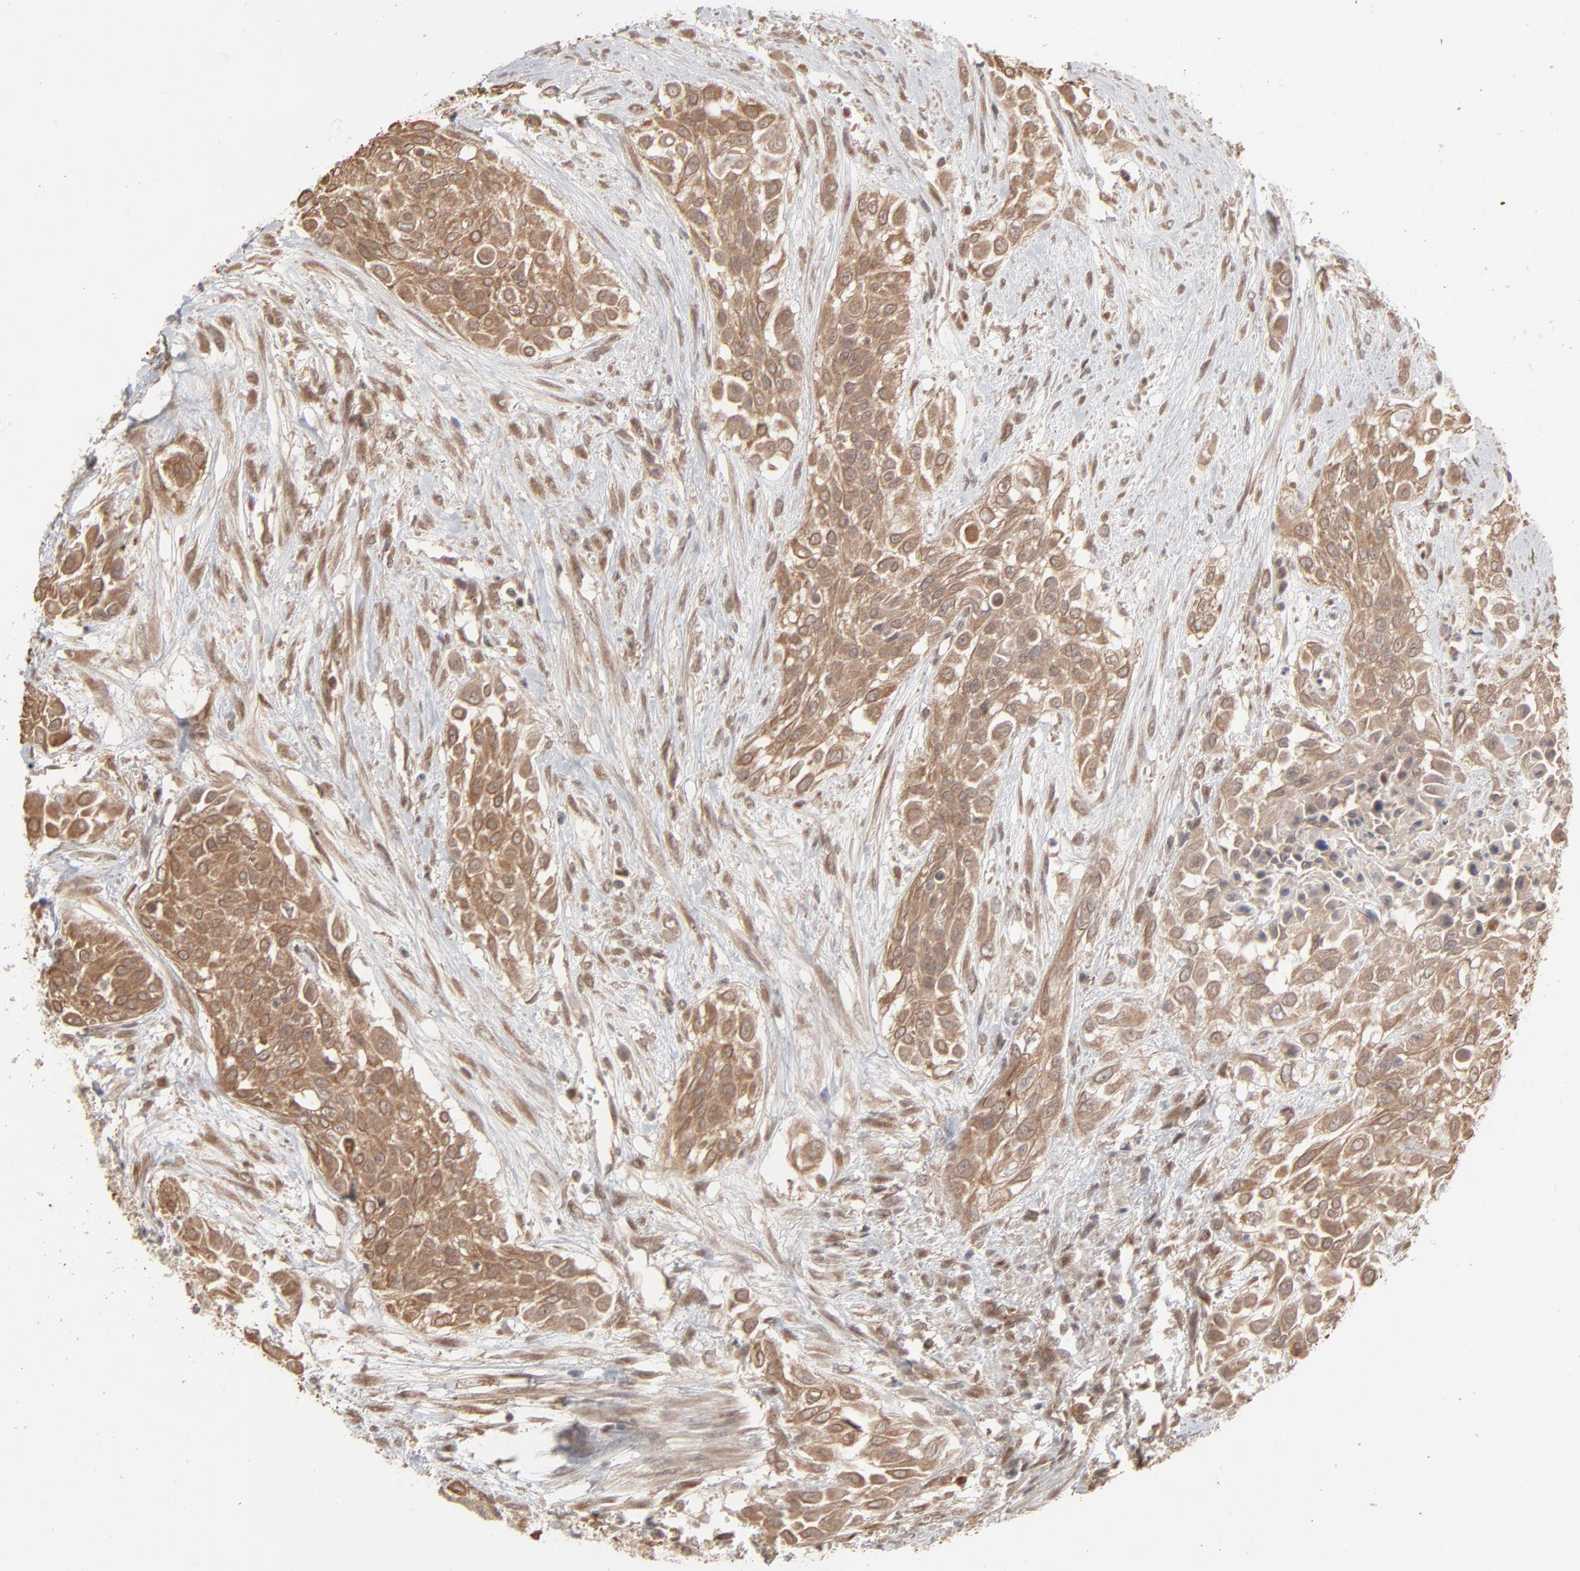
{"staining": {"intensity": "moderate", "quantity": ">75%", "location": "cytoplasmic/membranous"}, "tissue": "urothelial cancer", "cell_type": "Tumor cells", "image_type": "cancer", "snomed": [{"axis": "morphology", "description": "Urothelial carcinoma, High grade"}, {"axis": "topography", "description": "Urinary bladder"}], "caption": "A medium amount of moderate cytoplasmic/membranous positivity is seen in about >75% of tumor cells in high-grade urothelial carcinoma tissue. Using DAB (brown) and hematoxylin (blue) stains, captured at high magnification using brightfield microscopy.", "gene": "SCFD1", "patient": {"sex": "male", "age": 57}}